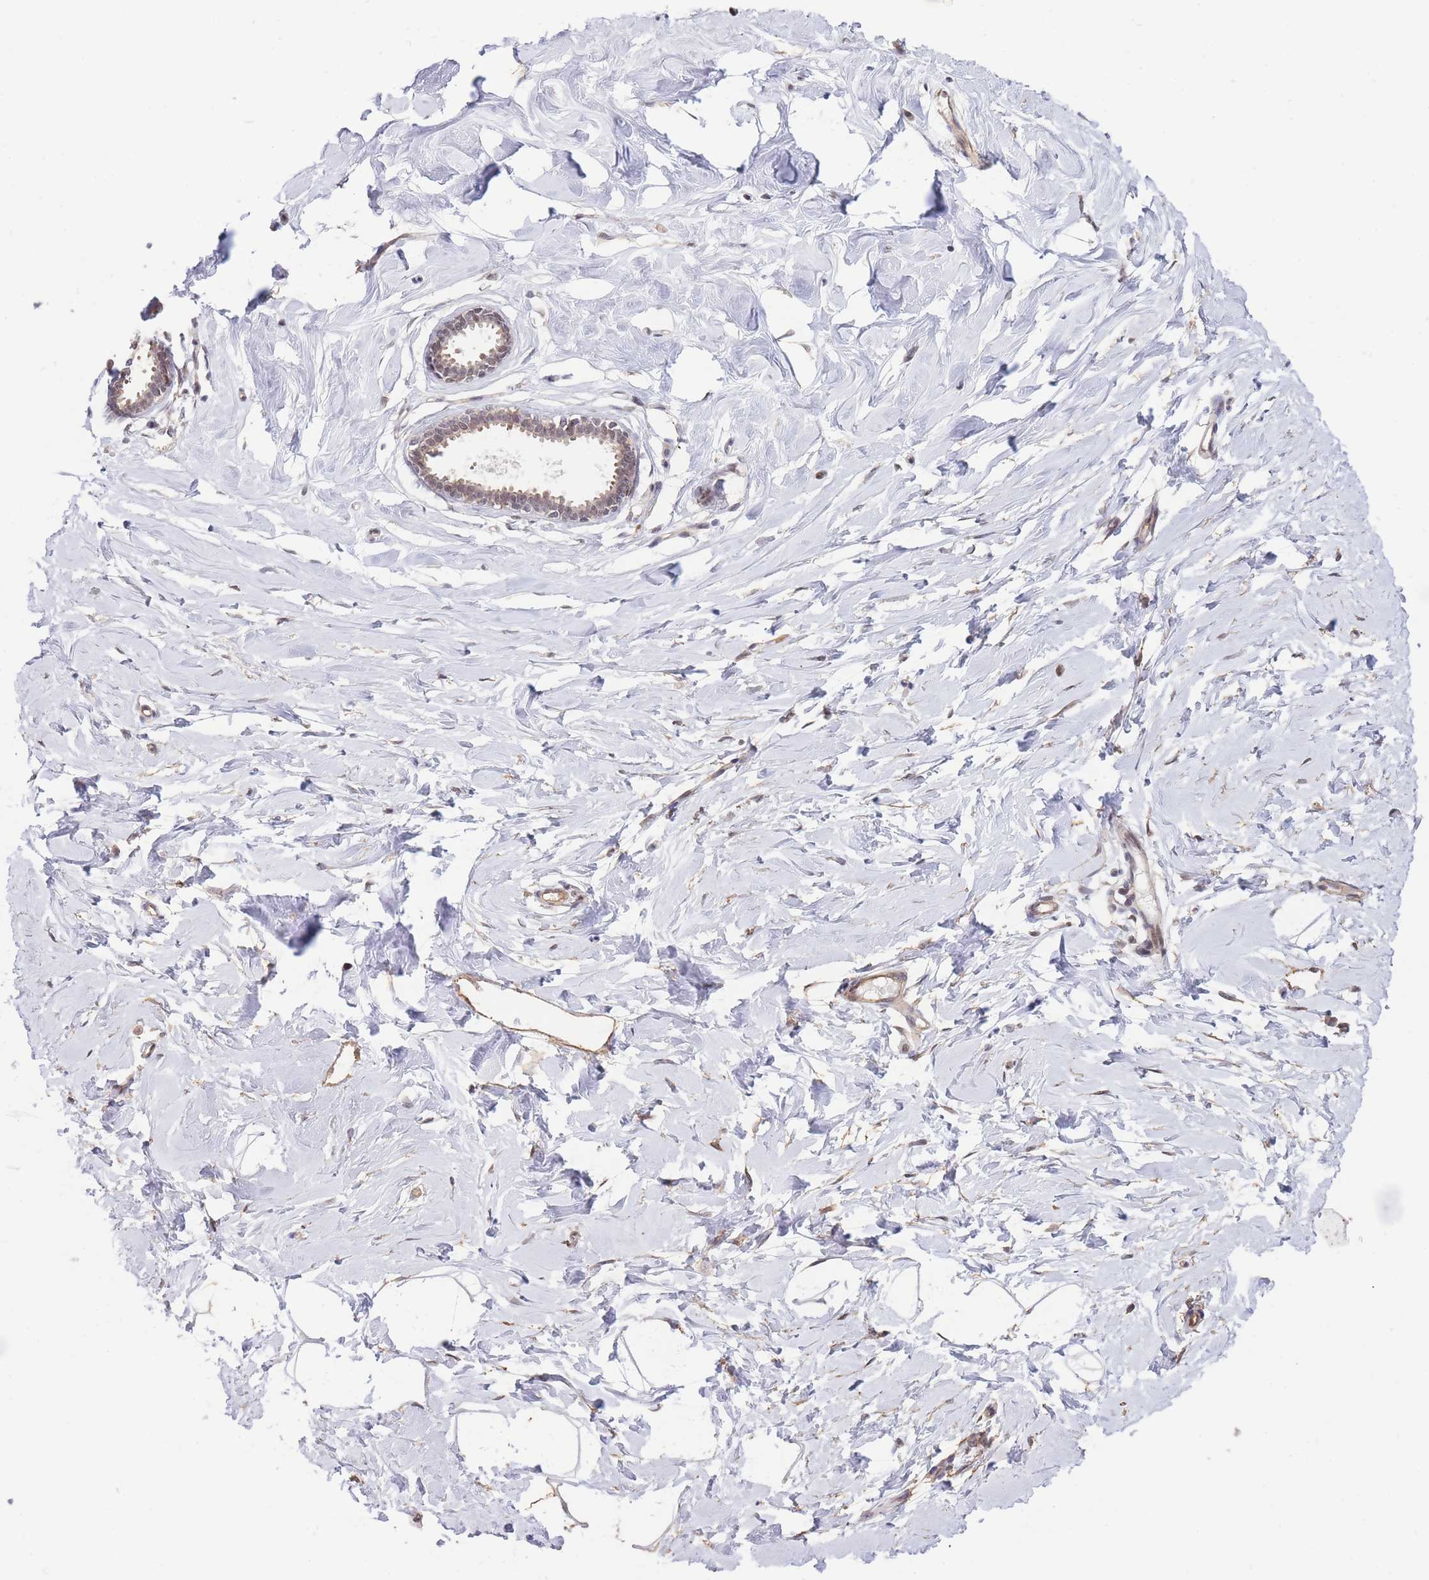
{"staining": {"intensity": "negative", "quantity": "none", "location": "none"}, "tissue": "breast", "cell_type": "Adipocytes", "image_type": "normal", "snomed": [{"axis": "morphology", "description": "Normal tissue, NOS"}, {"axis": "topography", "description": "Breast"}], "caption": "The IHC micrograph has no significant expression in adipocytes of breast.", "gene": "BOD1L1", "patient": {"sex": "female", "age": 23}}